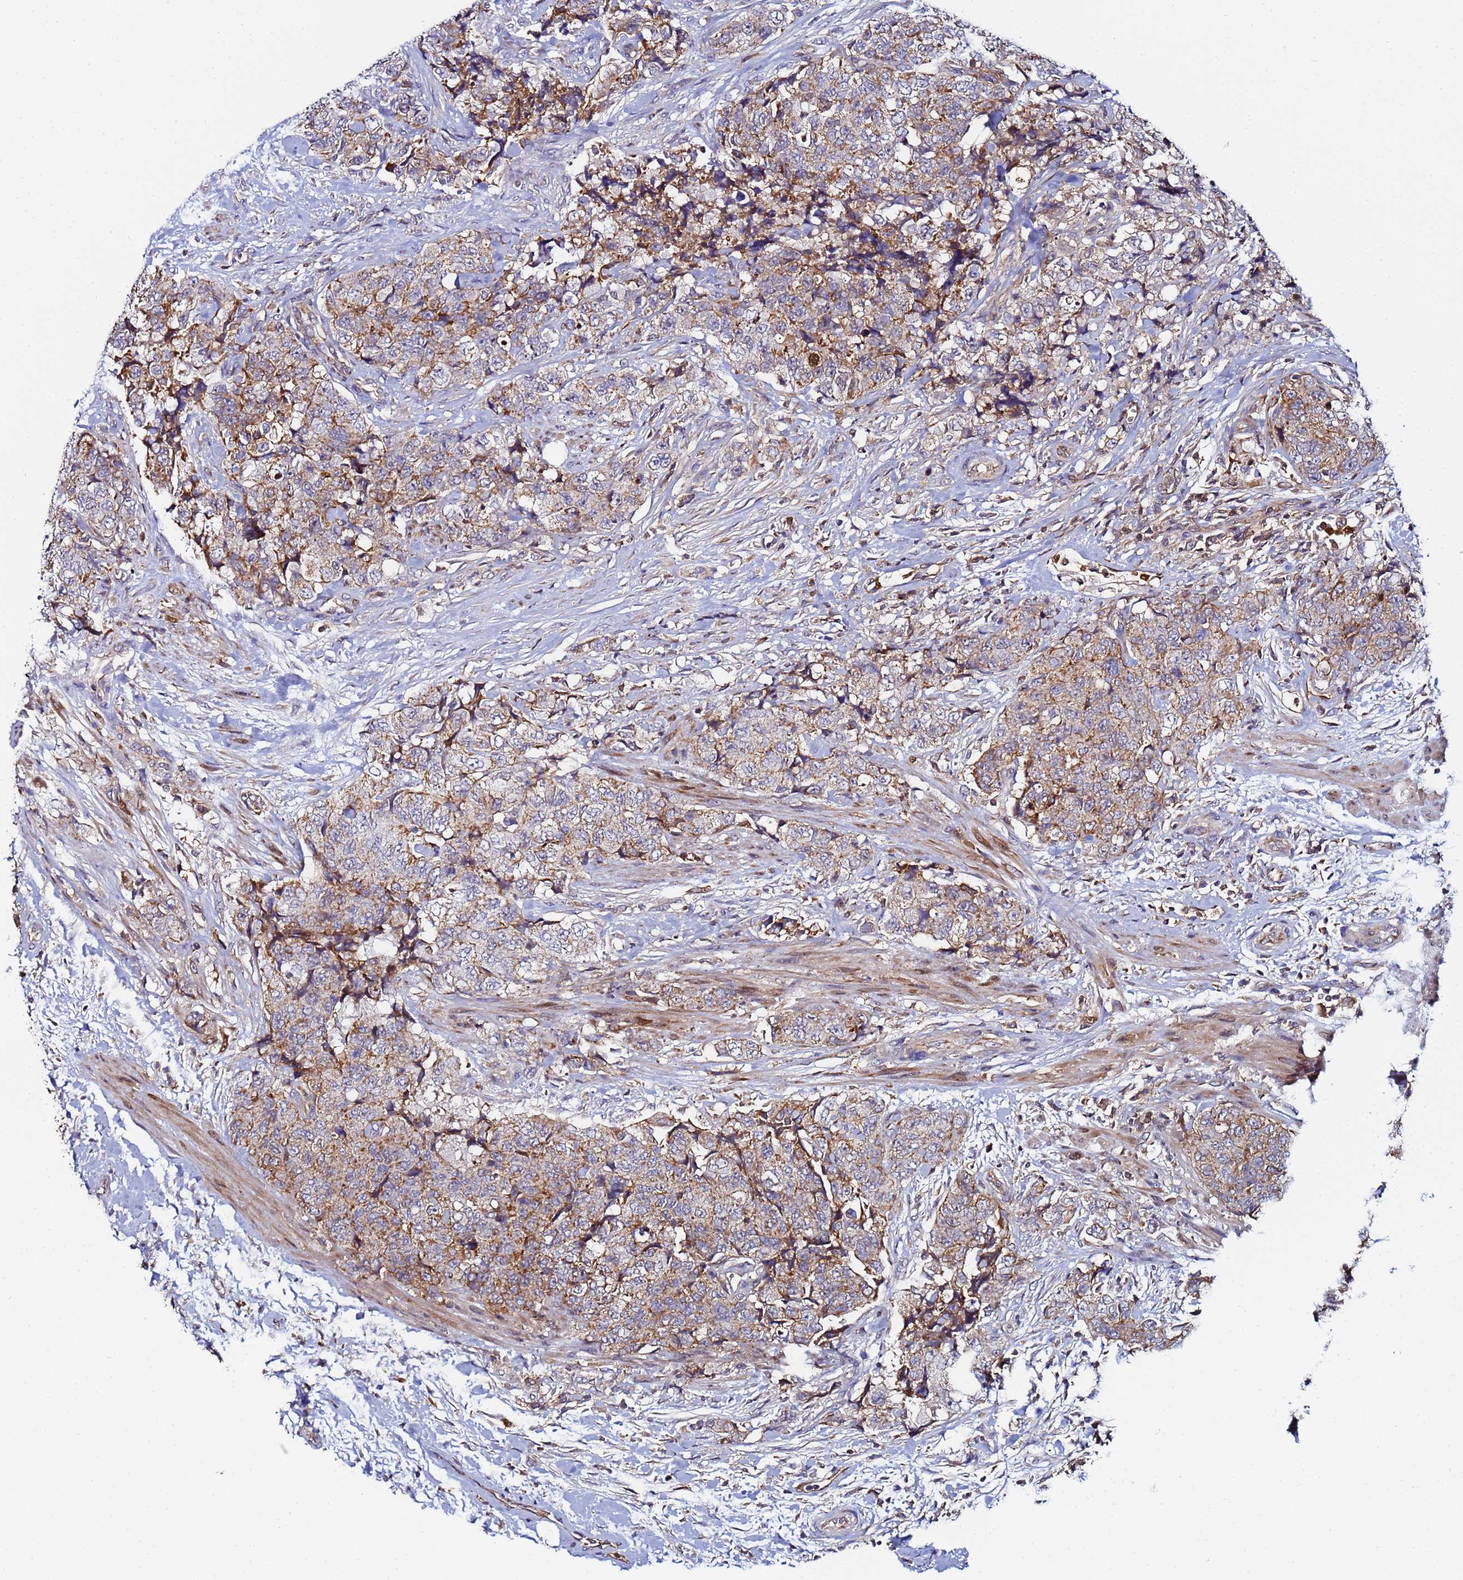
{"staining": {"intensity": "moderate", "quantity": ">75%", "location": "cytoplasmic/membranous"}, "tissue": "urothelial cancer", "cell_type": "Tumor cells", "image_type": "cancer", "snomed": [{"axis": "morphology", "description": "Urothelial carcinoma, High grade"}, {"axis": "topography", "description": "Urinary bladder"}], "caption": "Immunohistochemical staining of human urothelial cancer exhibits moderate cytoplasmic/membranous protein staining in approximately >75% of tumor cells.", "gene": "CCDC127", "patient": {"sex": "female", "age": 78}}